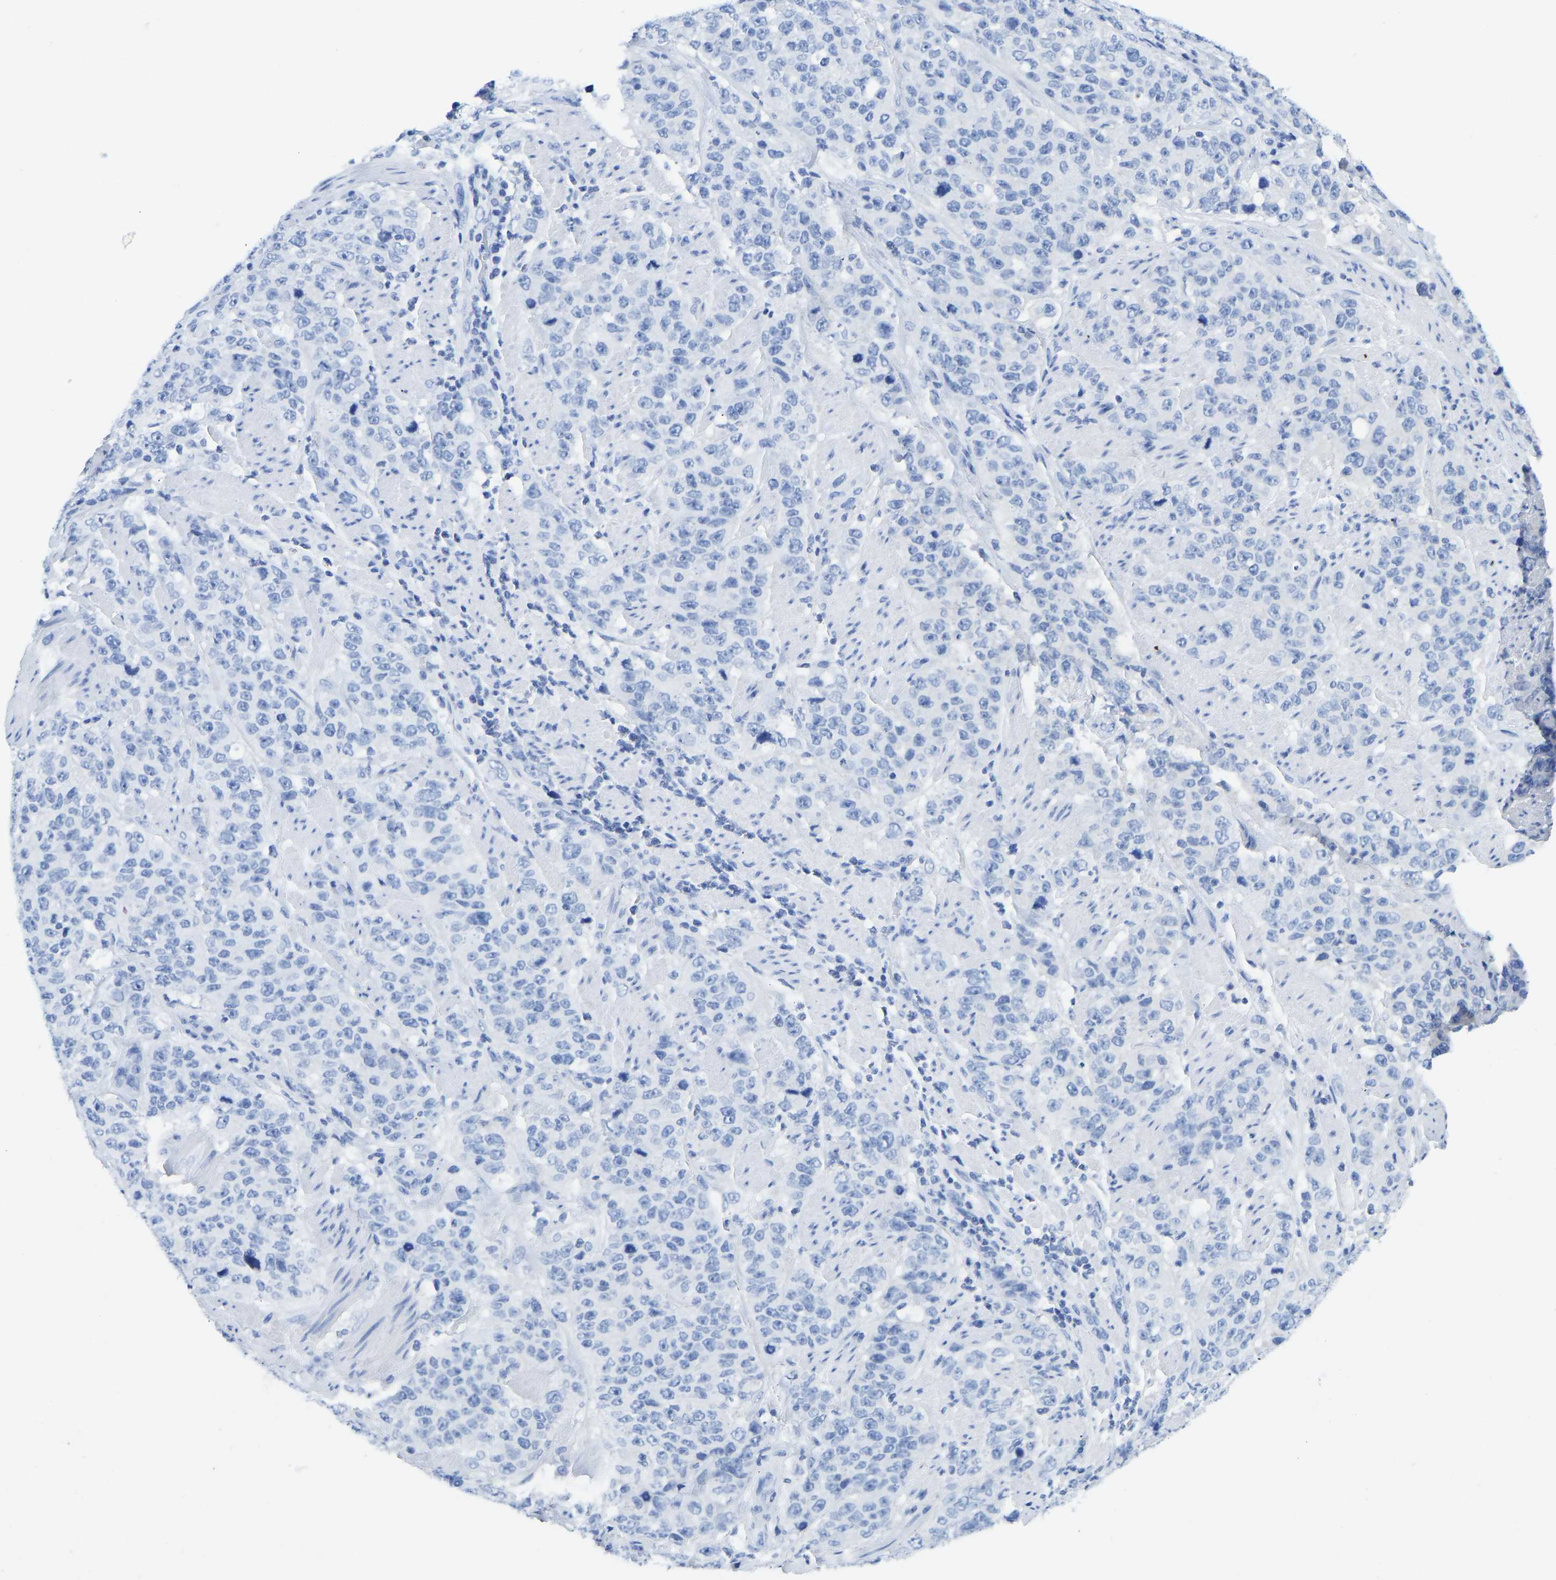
{"staining": {"intensity": "negative", "quantity": "none", "location": "none"}, "tissue": "stomach cancer", "cell_type": "Tumor cells", "image_type": "cancer", "snomed": [{"axis": "morphology", "description": "Adenocarcinoma, NOS"}, {"axis": "topography", "description": "Stomach"}], "caption": "DAB (3,3'-diaminobenzidine) immunohistochemical staining of human adenocarcinoma (stomach) displays no significant staining in tumor cells. (DAB (3,3'-diaminobenzidine) immunohistochemistry (IHC), high magnification).", "gene": "NDRG3", "patient": {"sex": "male", "age": 48}}